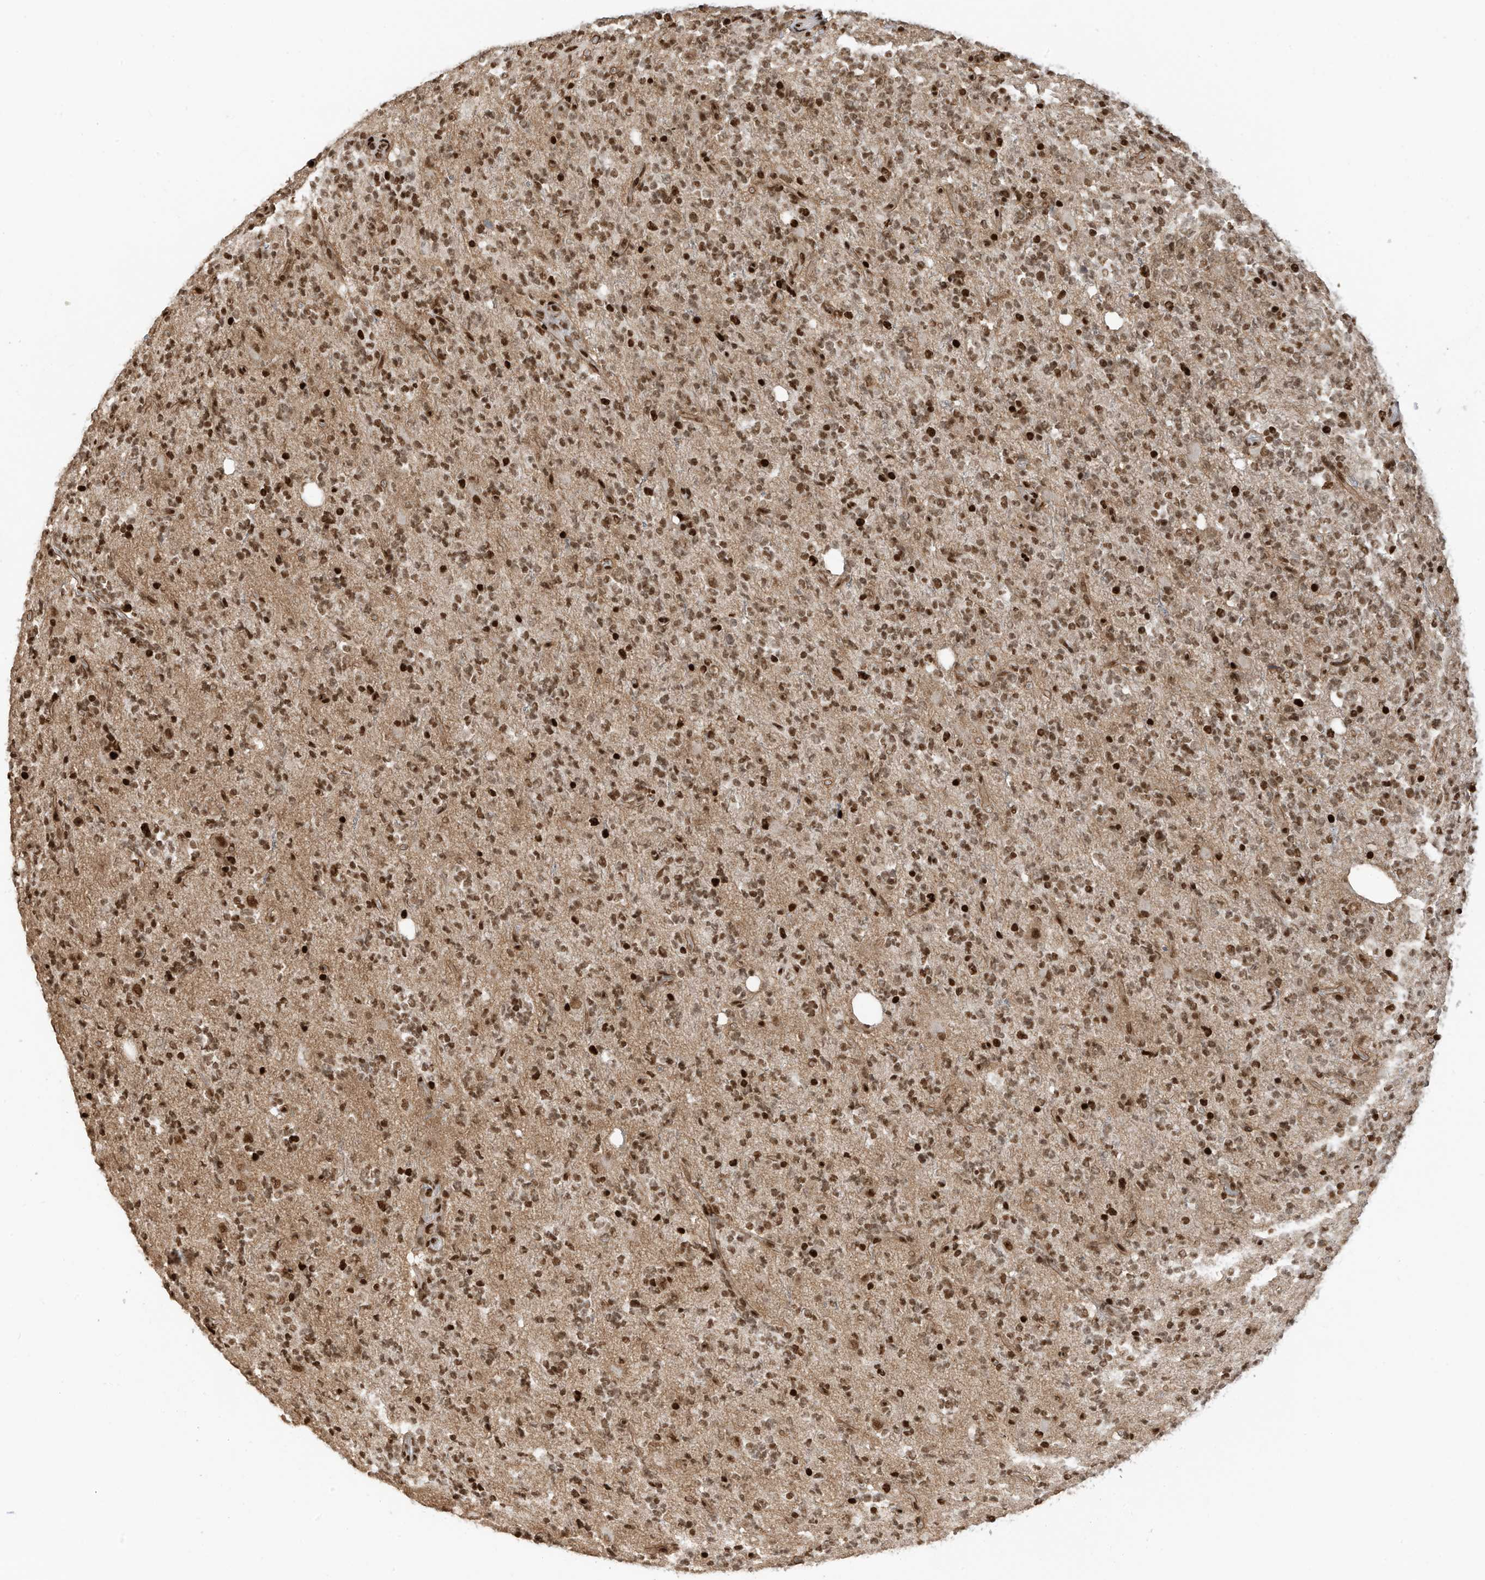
{"staining": {"intensity": "moderate", "quantity": ">75%", "location": "nuclear"}, "tissue": "glioma", "cell_type": "Tumor cells", "image_type": "cancer", "snomed": [{"axis": "morphology", "description": "Glioma, malignant, High grade"}, {"axis": "topography", "description": "Brain"}], "caption": "IHC staining of glioma, which displays medium levels of moderate nuclear expression in approximately >75% of tumor cells indicating moderate nuclear protein staining. The staining was performed using DAB (3,3'-diaminobenzidine) (brown) for protein detection and nuclei were counterstained in hematoxylin (blue).", "gene": "SAMD15", "patient": {"sex": "female", "age": 62}}